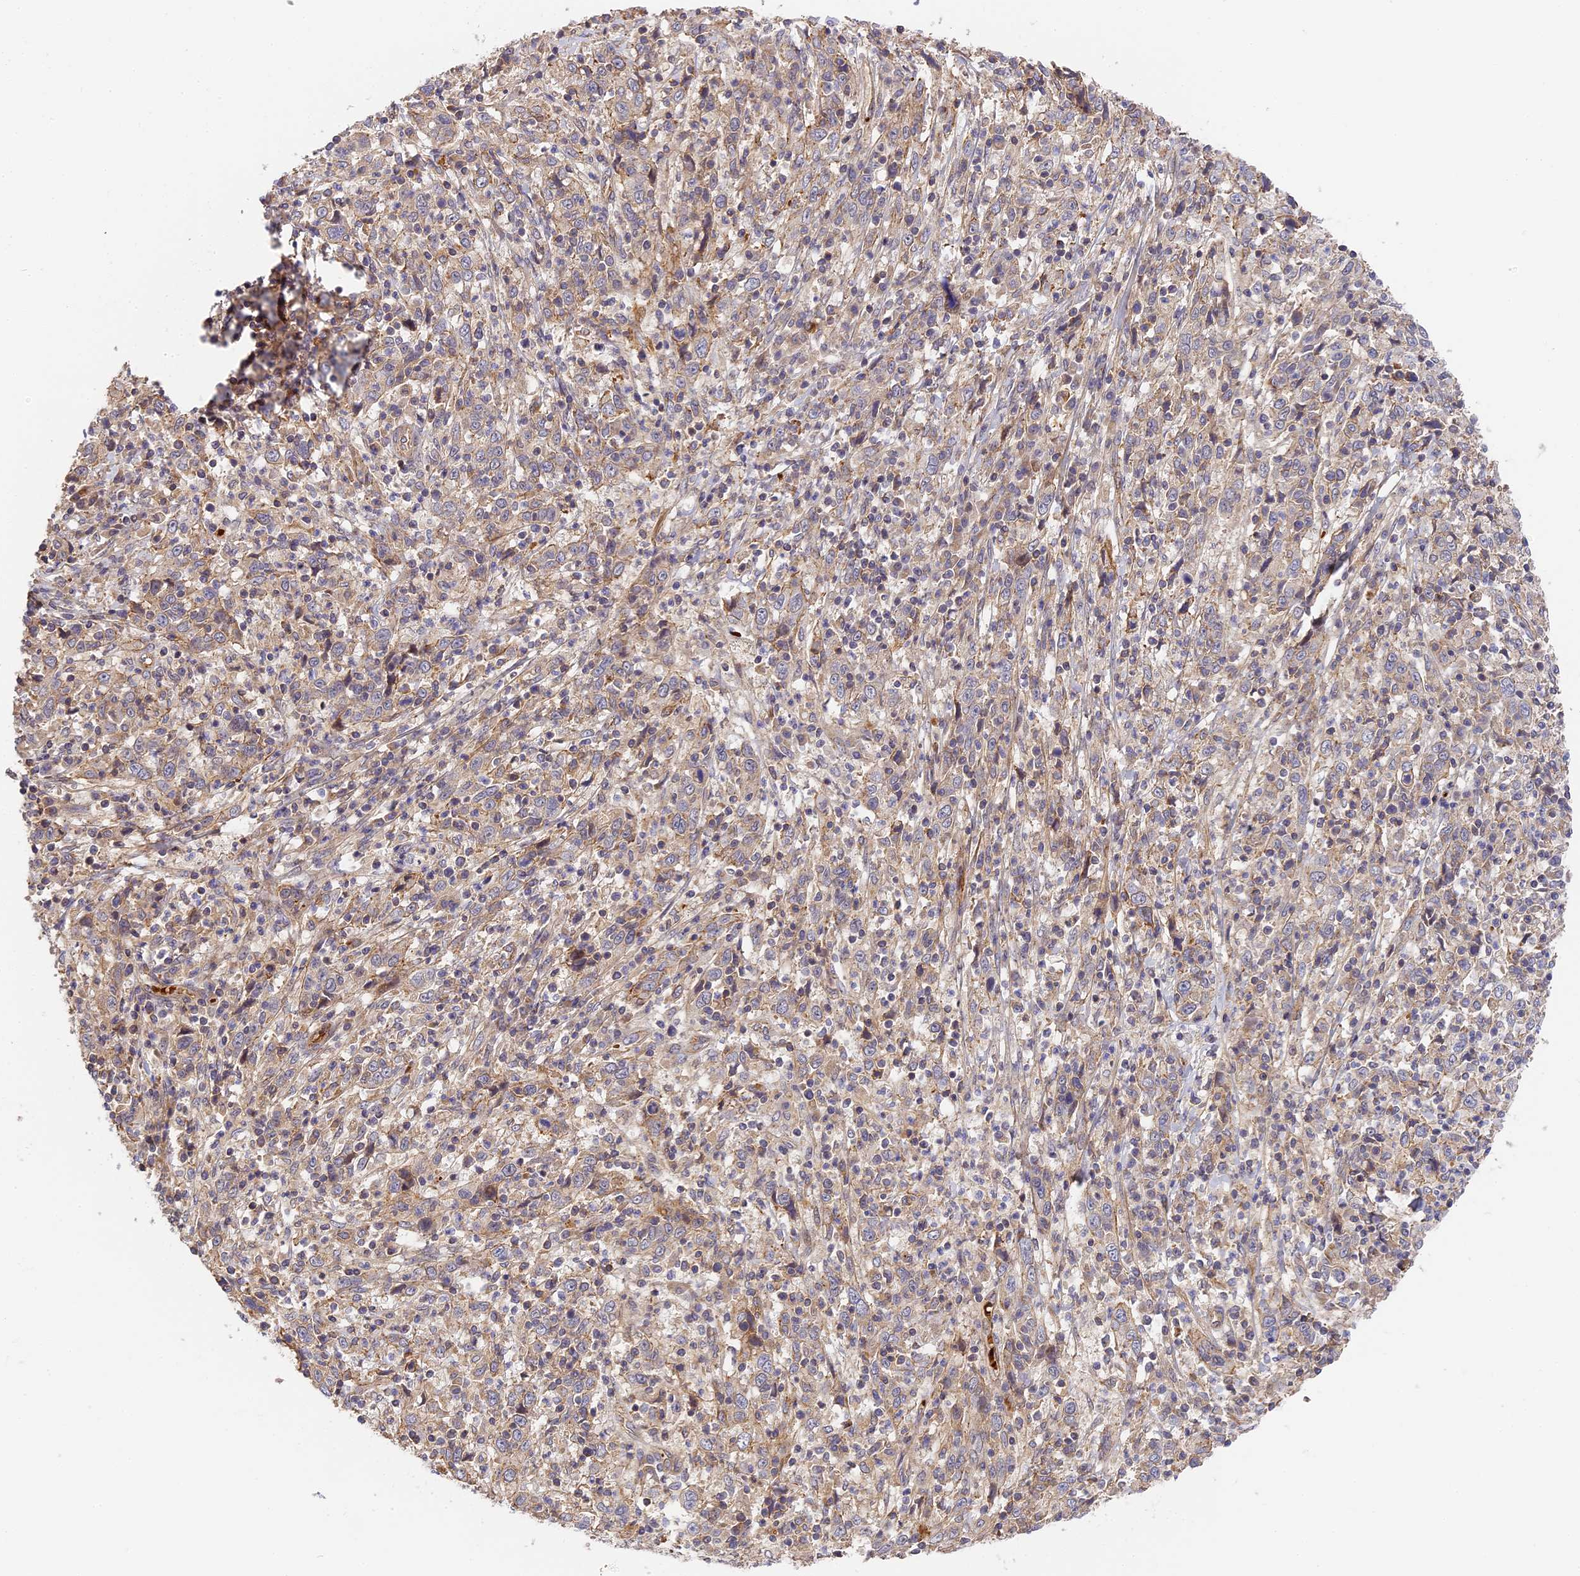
{"staining": {"intensity": "weak", "quantity": "<25%", "location": "cytoplasmic/membranous"}, "tissue": "cervical cancer", "cell_type": "Tumor cells", "image_type": "cancer", "snomed": [{"axis": "morphology", "description": "Squamous cell carcinoma, NOS"}, {"axis": "topography", "description": "Cervix"}], "caption": "Immunohistochemistry micrograph of neoplastic tissue: cervical cancer stained with DAB demonstrates no significant protein expression in tumor cells.", "gene": "MISP3", "patient": {"sex": "female", "age": 46}}